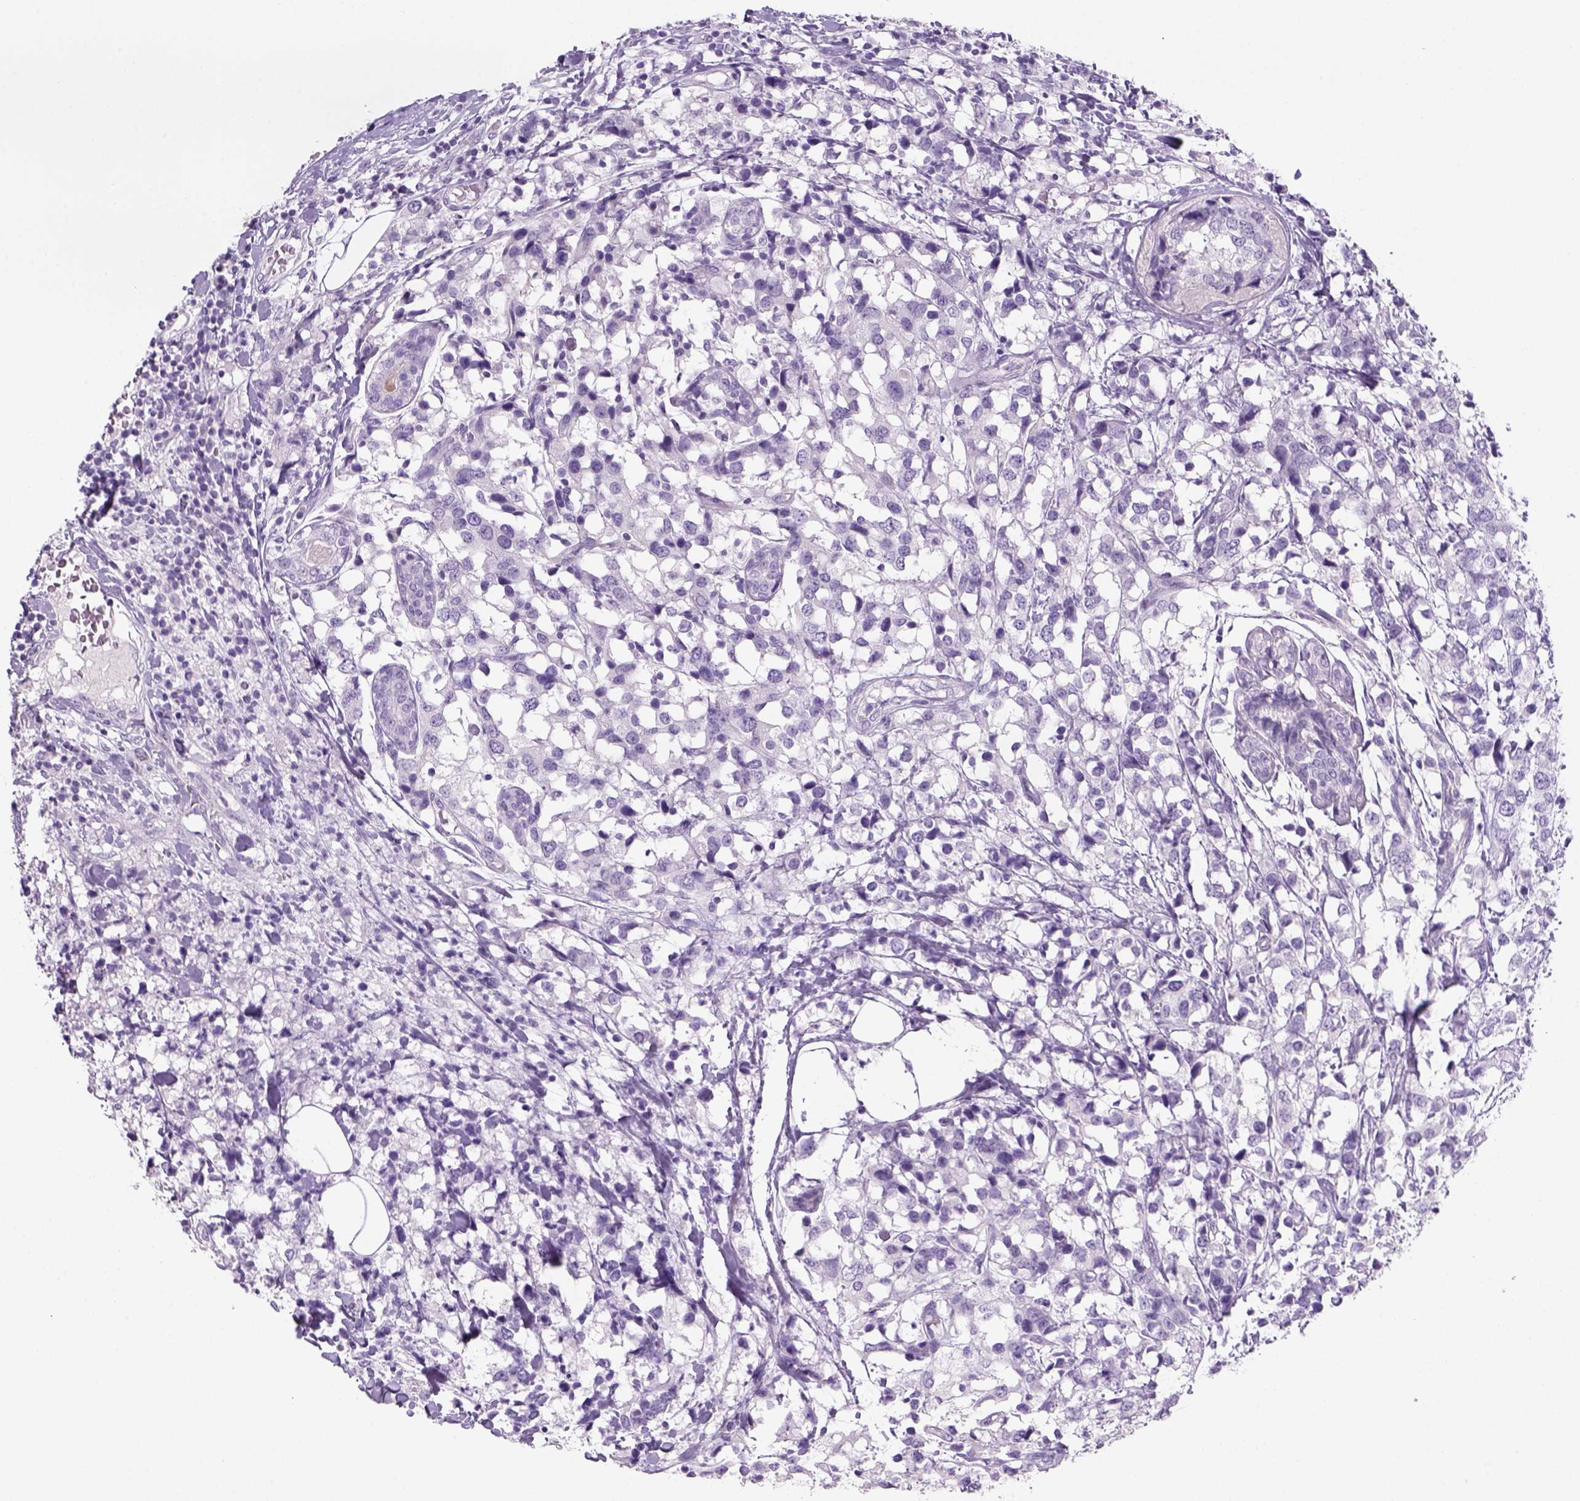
{"staining": {"intensity": "negative", "quantity": "none", "location": "none"}, "tissue": "breast cancer", "cell_type": "Tumor cells", "image_type": "cancer", "snomed": [{"axis": "morphology", "description": "Lobular carcinoma"}, {"axis": "topography", "description": "Breast"}], "caption": "Tumor cells are negative for protein expression in human breast cancer (lobular carcinoma). (DAB immunohistochemistry (IHC) visualized using brightfield microscopy, high magnification).", "gene": "TENM4", "patient": {"sex": "female", "age": 59}}